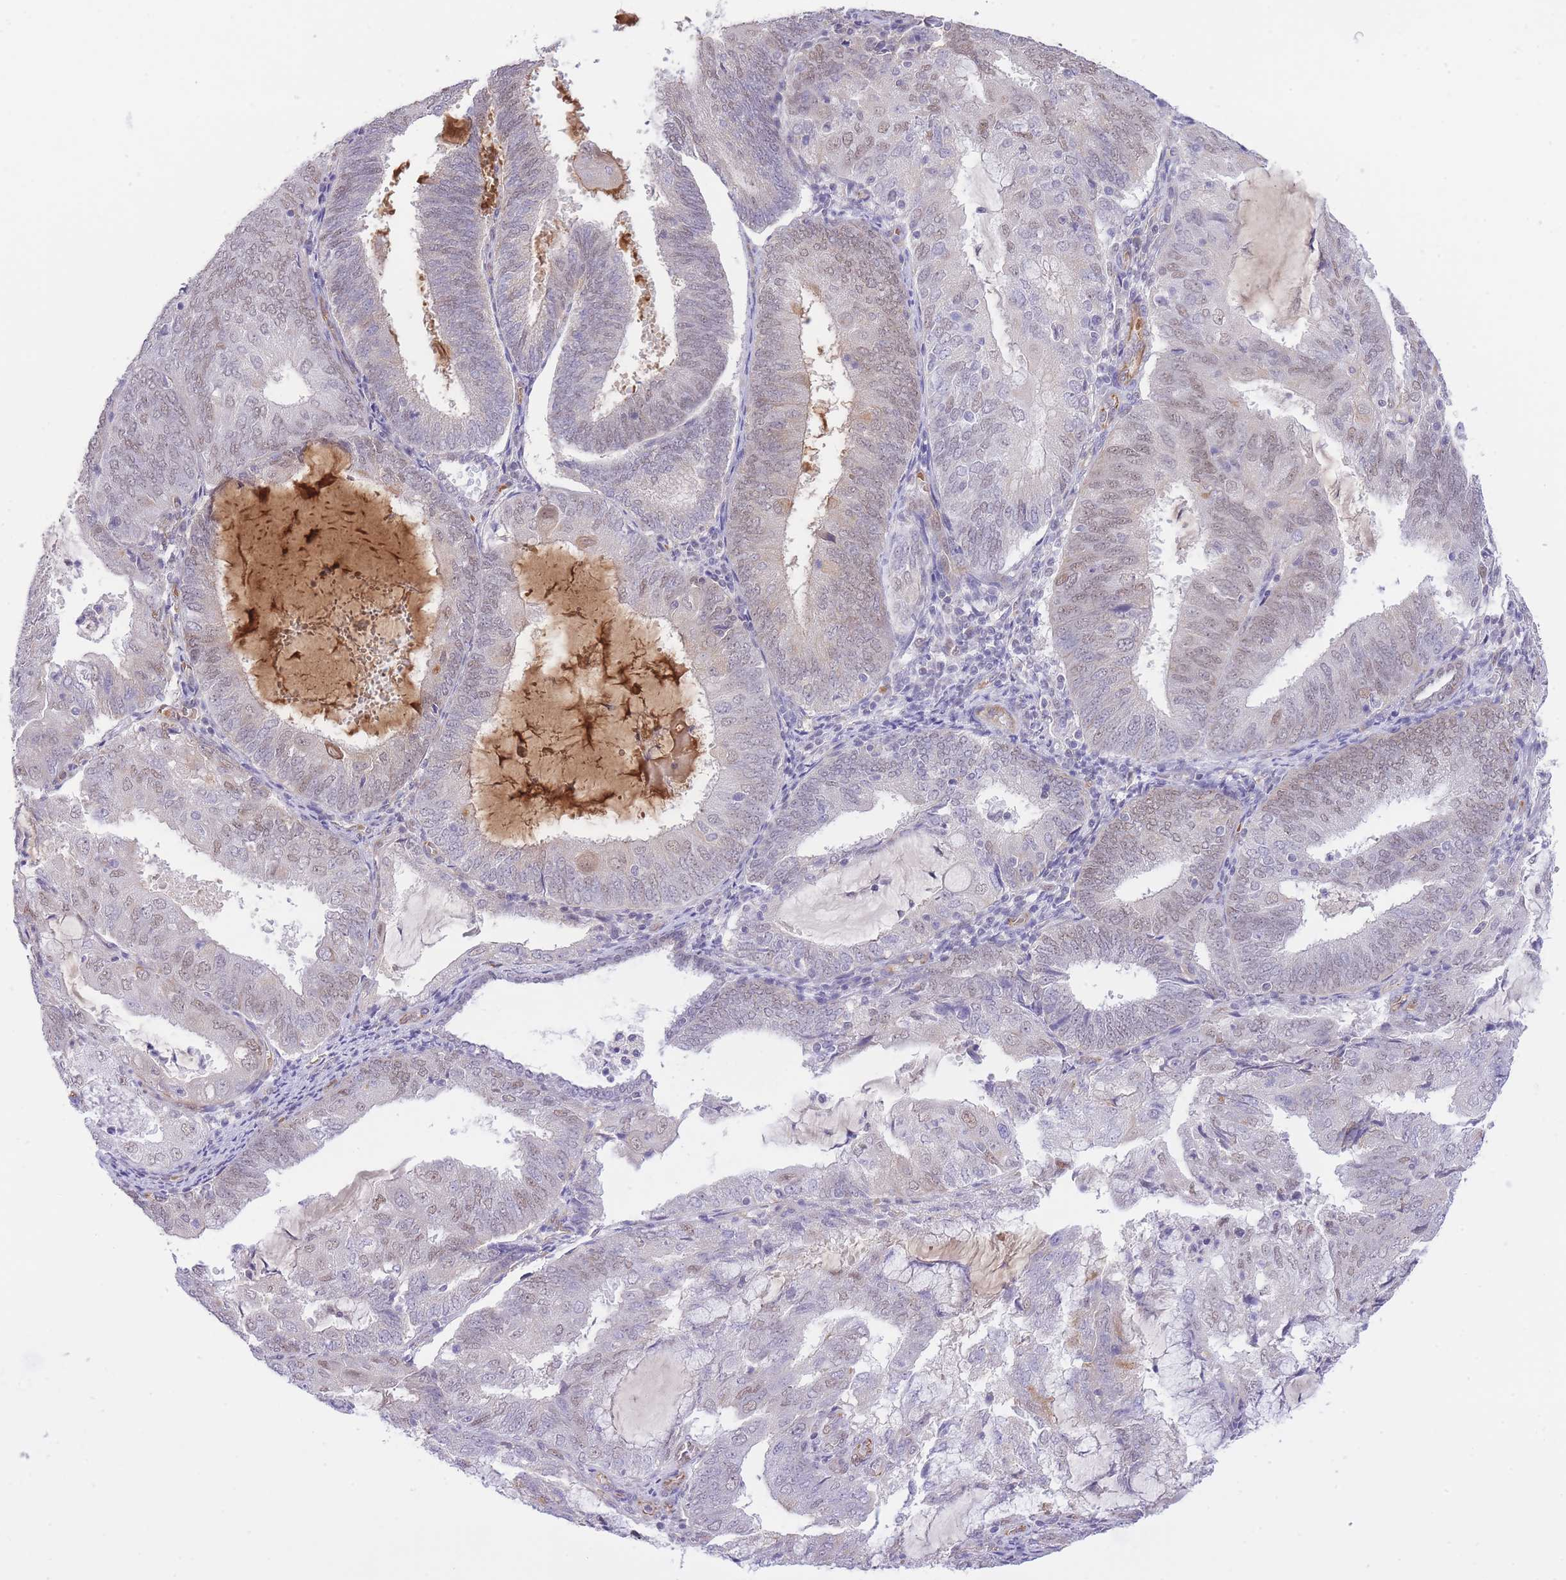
{"staining": {"intensity": "weak", "quantity": "25%-75%", "location": "nuclear"}, "tissue": "endometrial cancer", "cell_type": "Tumor cells", "image_type": "cancer", "snomed": [{"axis": "morphology", "description": "Adenocarcinoma, NOS"}, {"axis": "topography", "description": "Endometrium"}], "caption": "The immunohistochemical stain shows weak nuclear expression in tumor cells of endometrial adenocarcinoma tissue. (DAB = brown stain, brightfield microscopy at high magnification).", "gene": "MEIOSIN", "patient": {"sex": "female", "age": 81}}